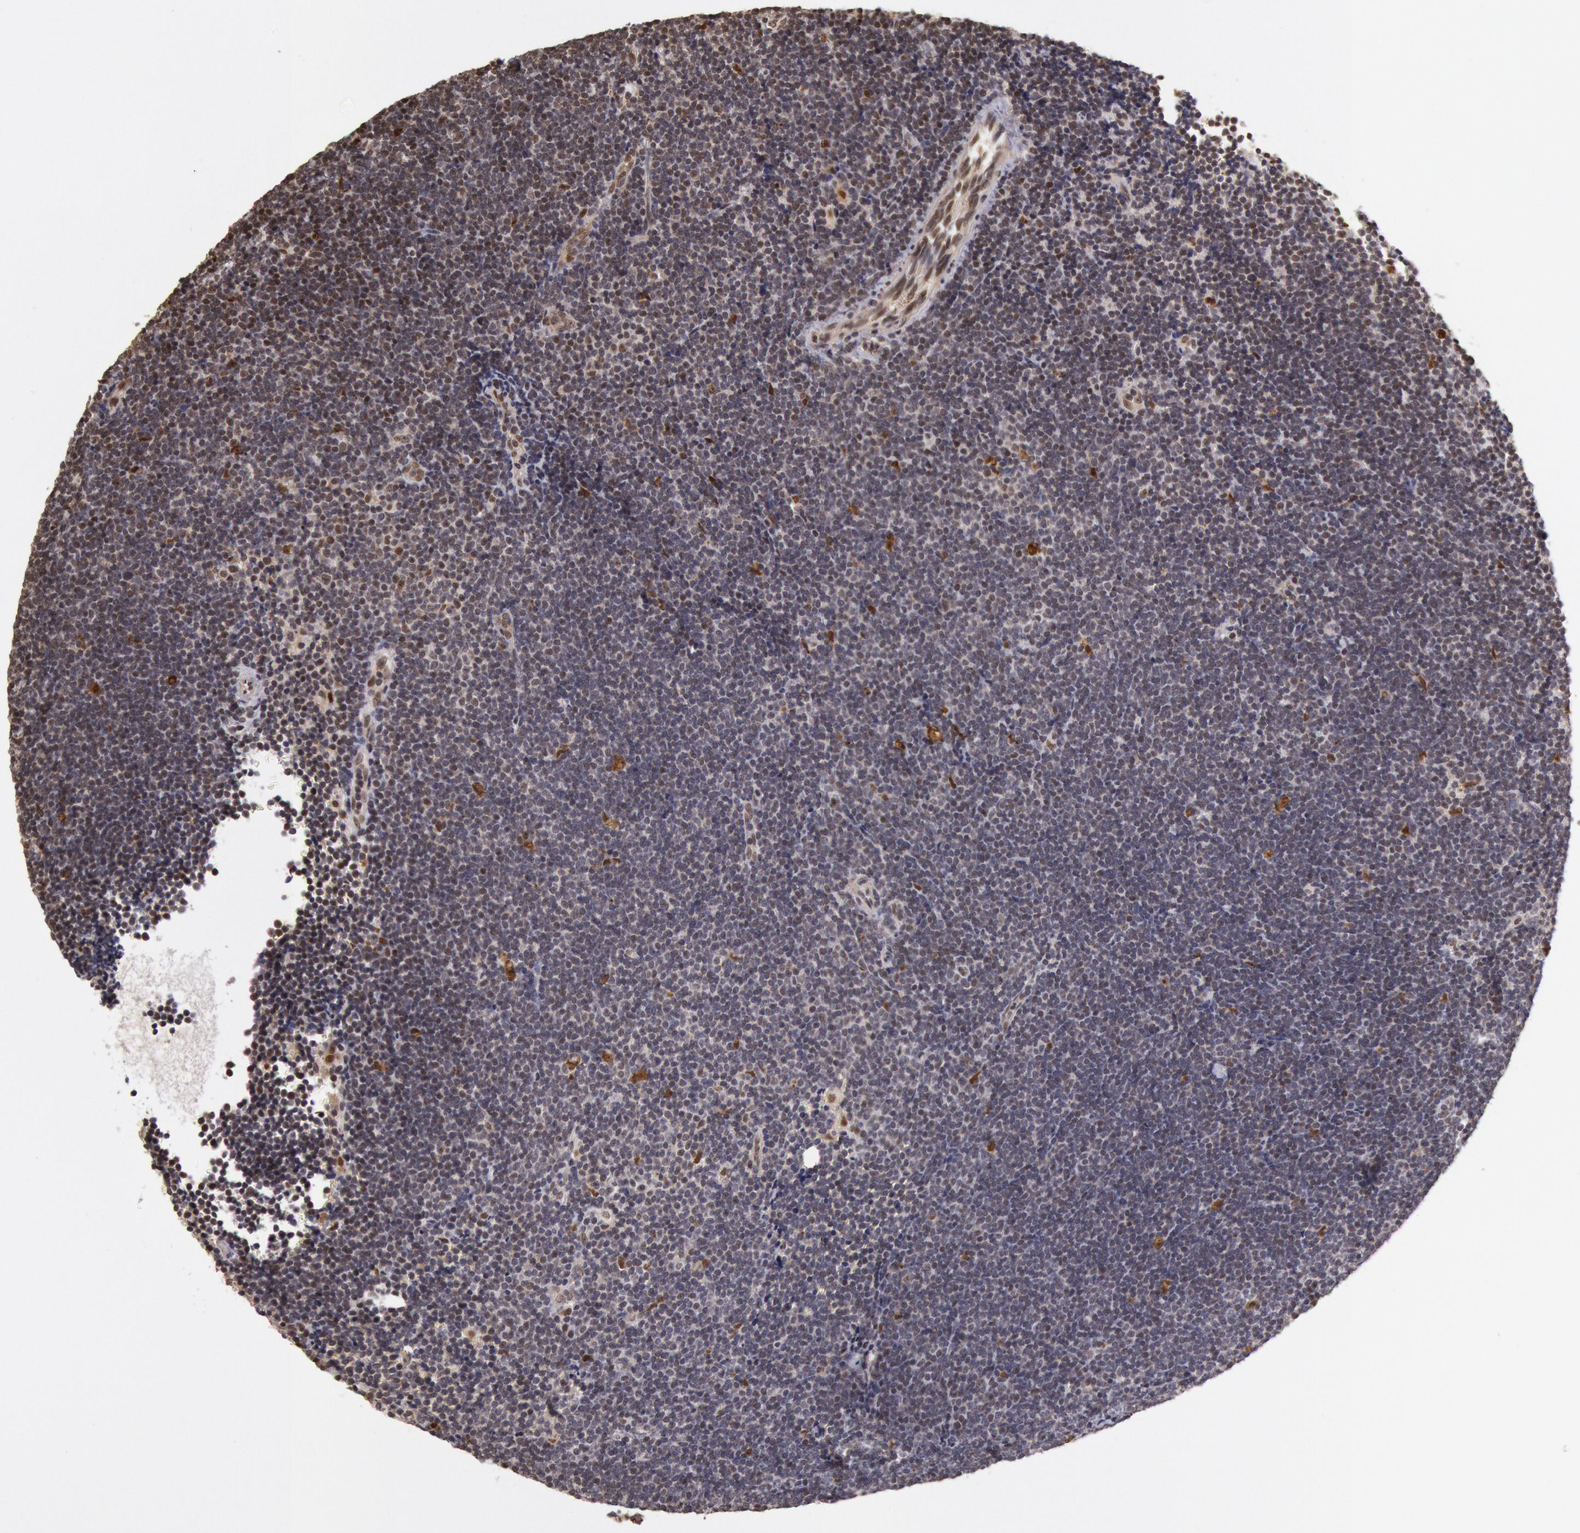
{"staining": {"intensity": "moderate", "quantity": "<25%", "location": "nuclear"}, "tissue": "lymphoma", "cell_type": "Tumor cells", "image_type": "cancer", "snomed": [{"axis": "morphology", "description": "Malignant lymphoma, non-Hodgkin's type, Low grade"}, {"axis": "topography", "description": "Lymph node"}], "caption": "Immunohistochemistry (IHC) of human lymphoma demonstrates low levels of moderate nuclear staining in approximately <25% of tumor cells. (brown staining indicates protein expression, while blue staining denotes nuclei).", "gene": "LIG4", "patient": {"sex": "female", "age": 51}}